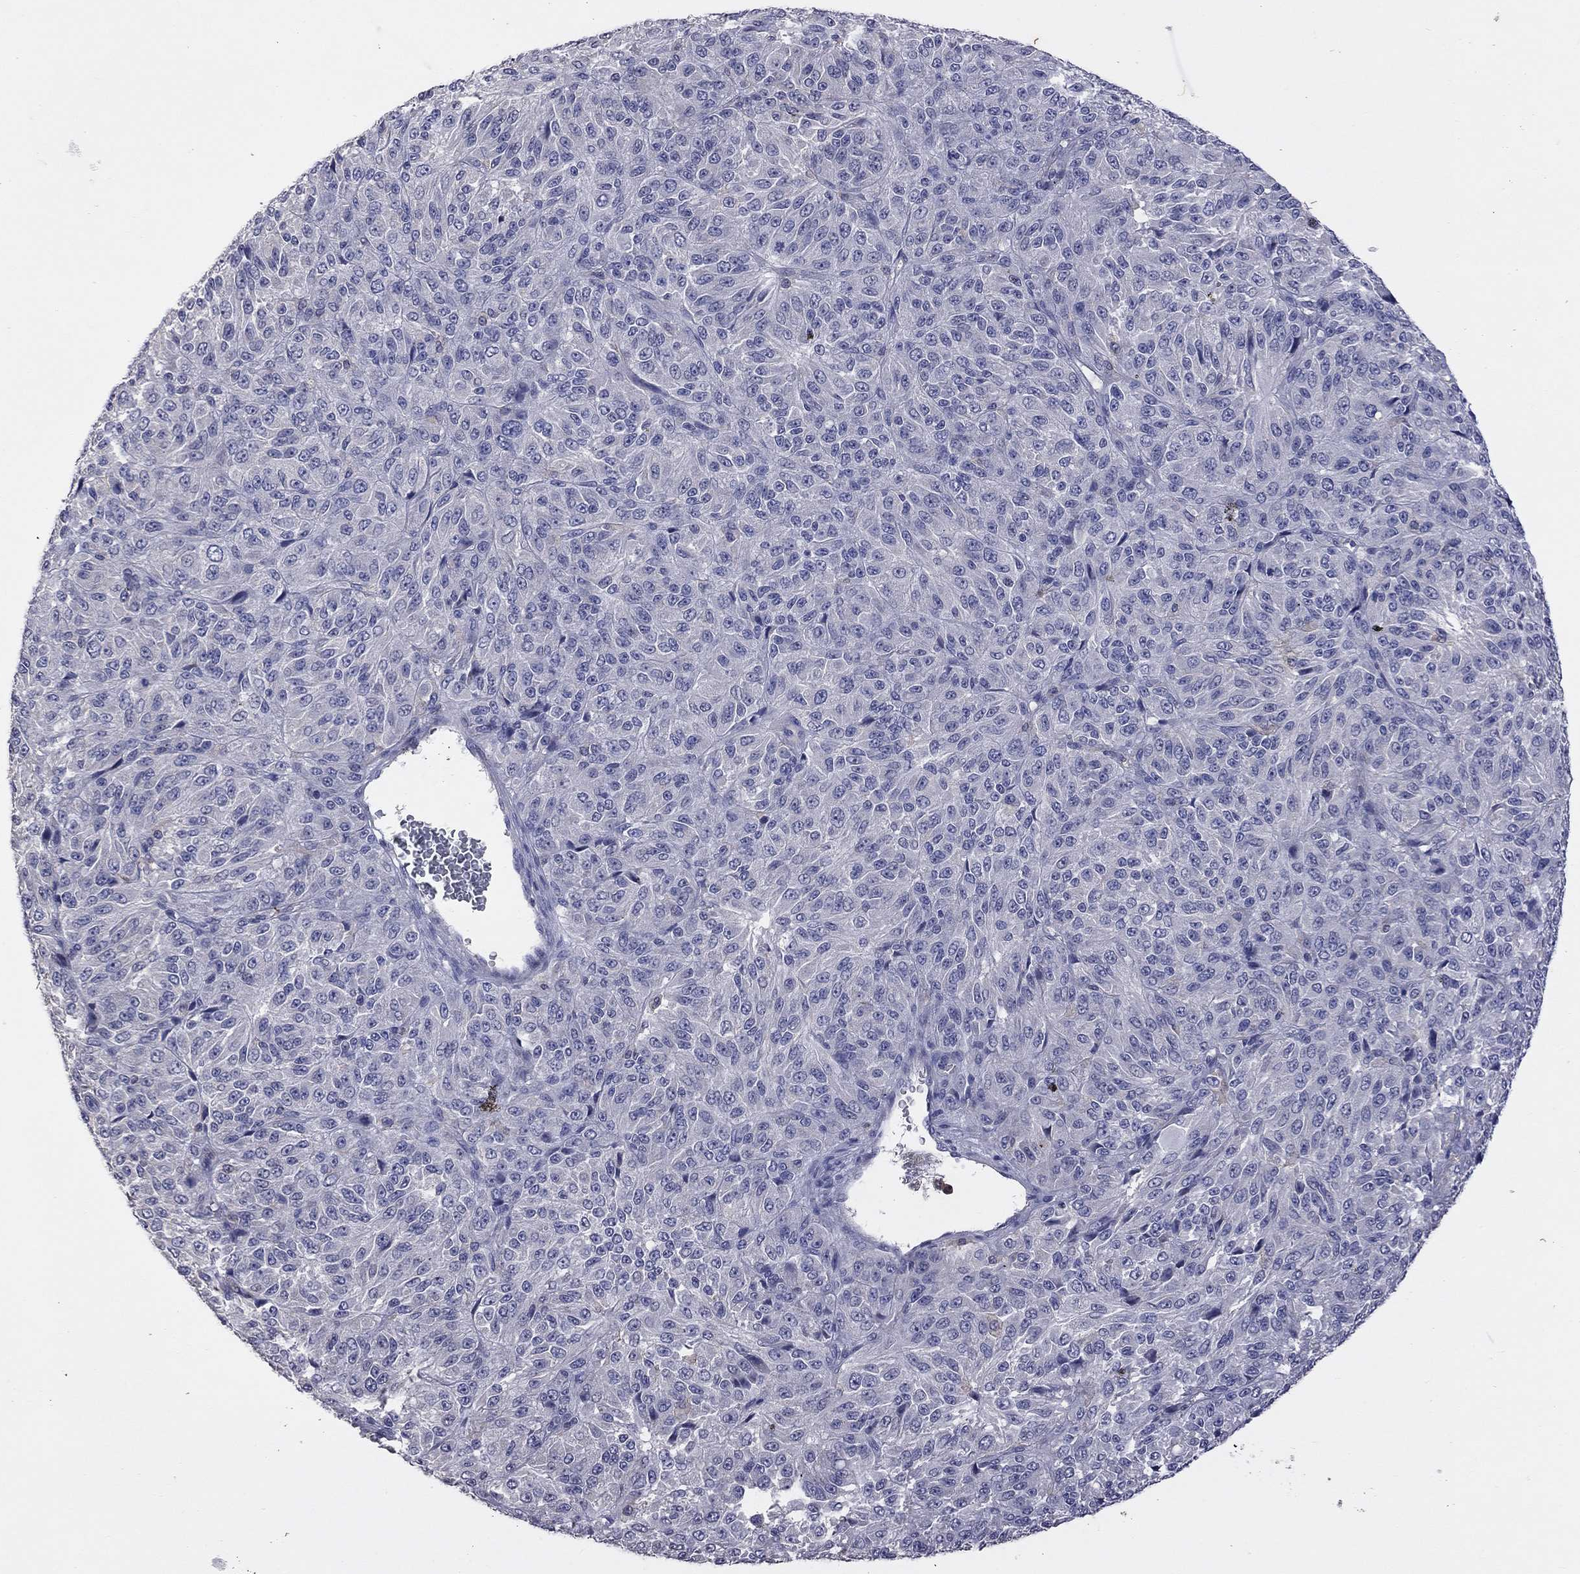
{"staining": {"intensity": "negative", "quantity": "none", "location": "none"}, "tissue": "melanoma", "cell_type": "Tumor cells", "image_type": "cancer", "snomed": [{"axis": "morphology", "description": "Malignant melanoma, Metastatic site"}, {"axis": "topography", "description": "Brain"}], "caption": "A photomicrograph of human malignant melanoma (metastatic site) is negative for staining in tumor cells. (Brightfield microscopy of DAB (3,3'-diaminobenzidine) immunohistochemistry at high magnification).", "gene": "IPCEF1", "patient": {"sex": "female", "age": 56}}